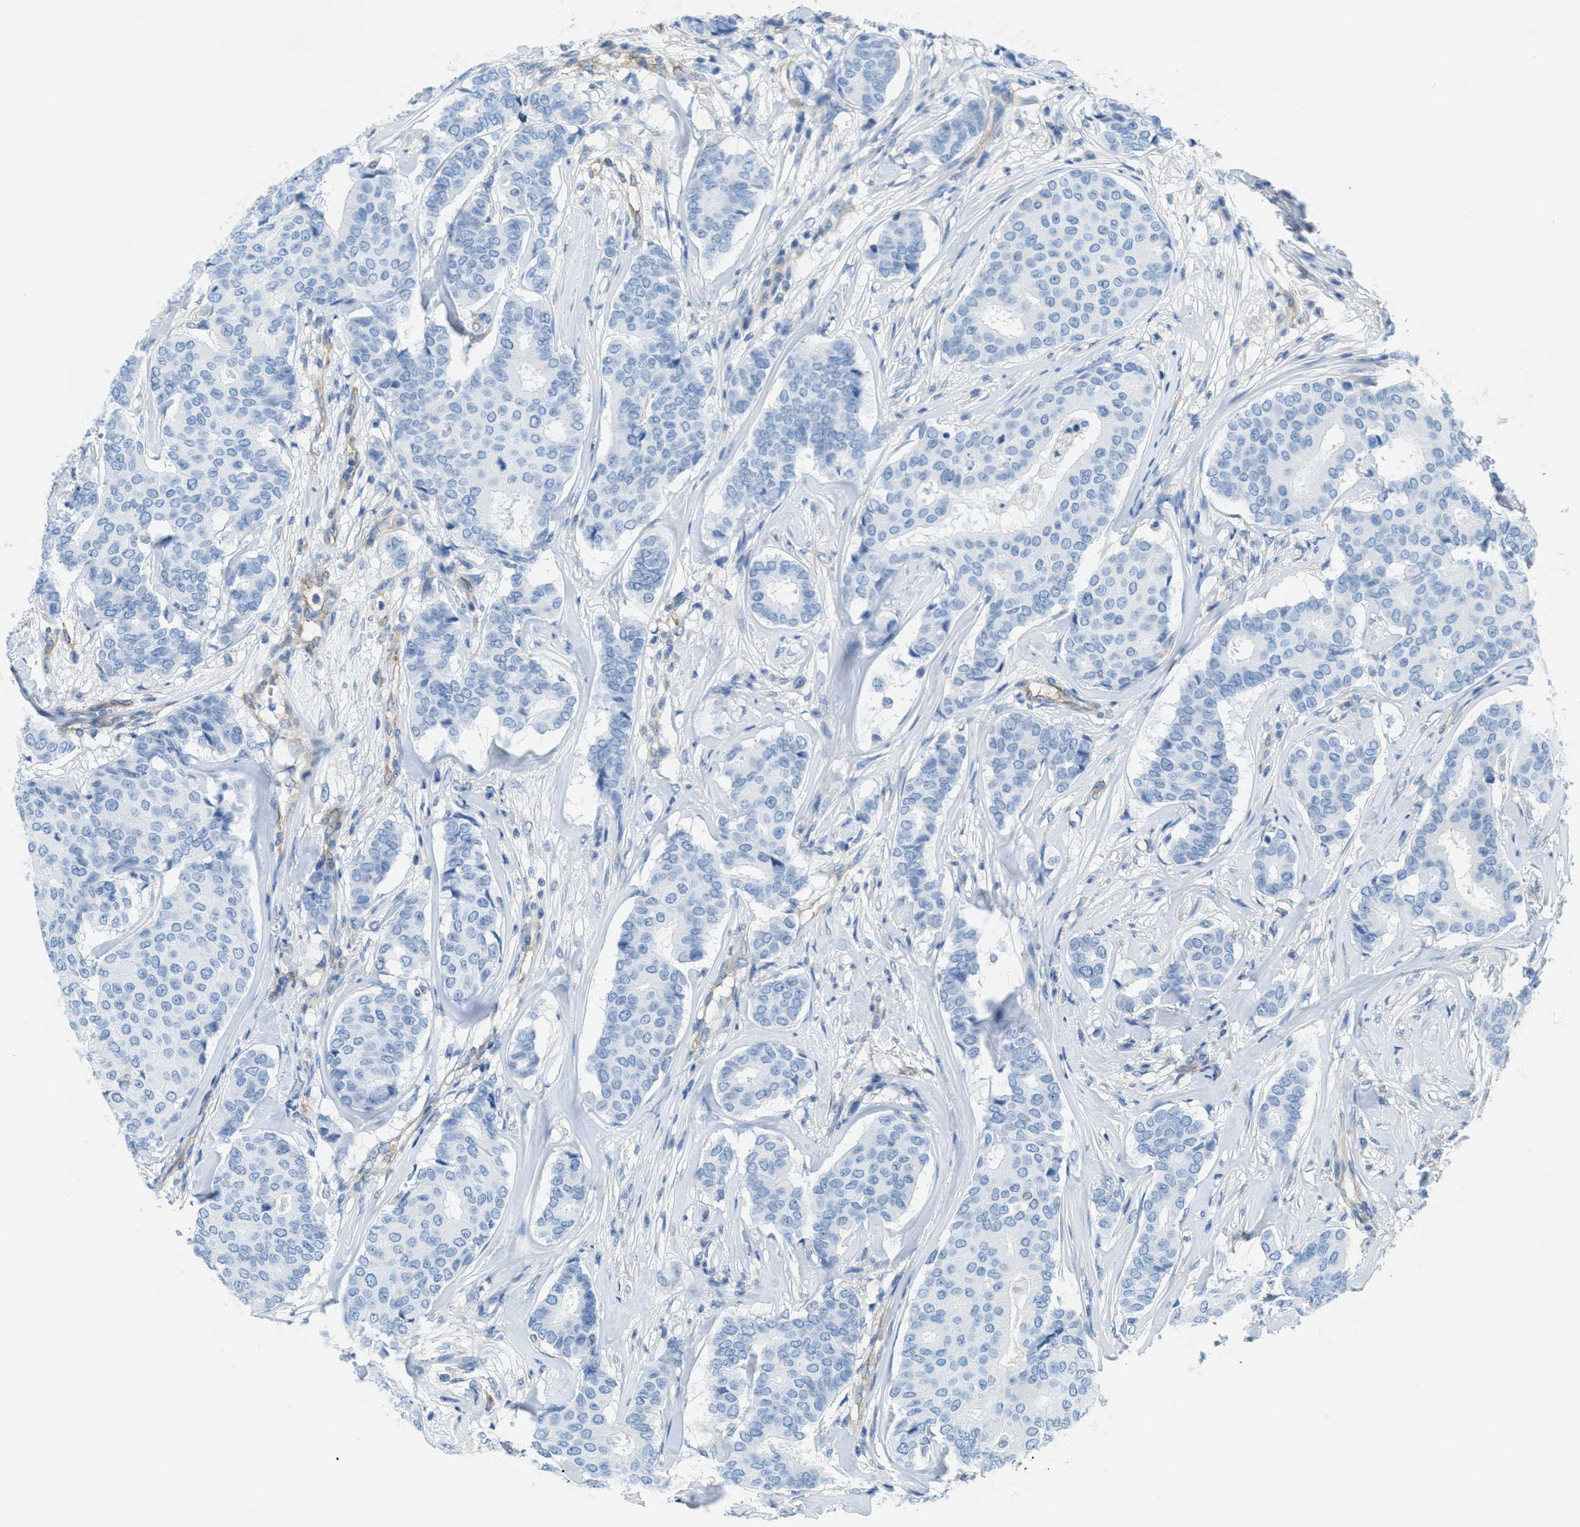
{"staining": {"intensity": "negative", "quantity": "none", "location": "none"}, "tissue": "breast cancer", "cell_type": "Tumor cells", "image_type": "cancer", "snomed": [{"axis": "morphology", "description": "Duct carcinoma"}, {"axis": "topography", "description": "Breast"}], "caption": "Tumor cells show no significant protein positivity in intraductal carcinoma (breast). (Brightfield microscopy of DAB immunohistochemistry (IHC) at high magnification).", "gene": "MAPRE2", "patient": {"sex": "female", "age": 75}}